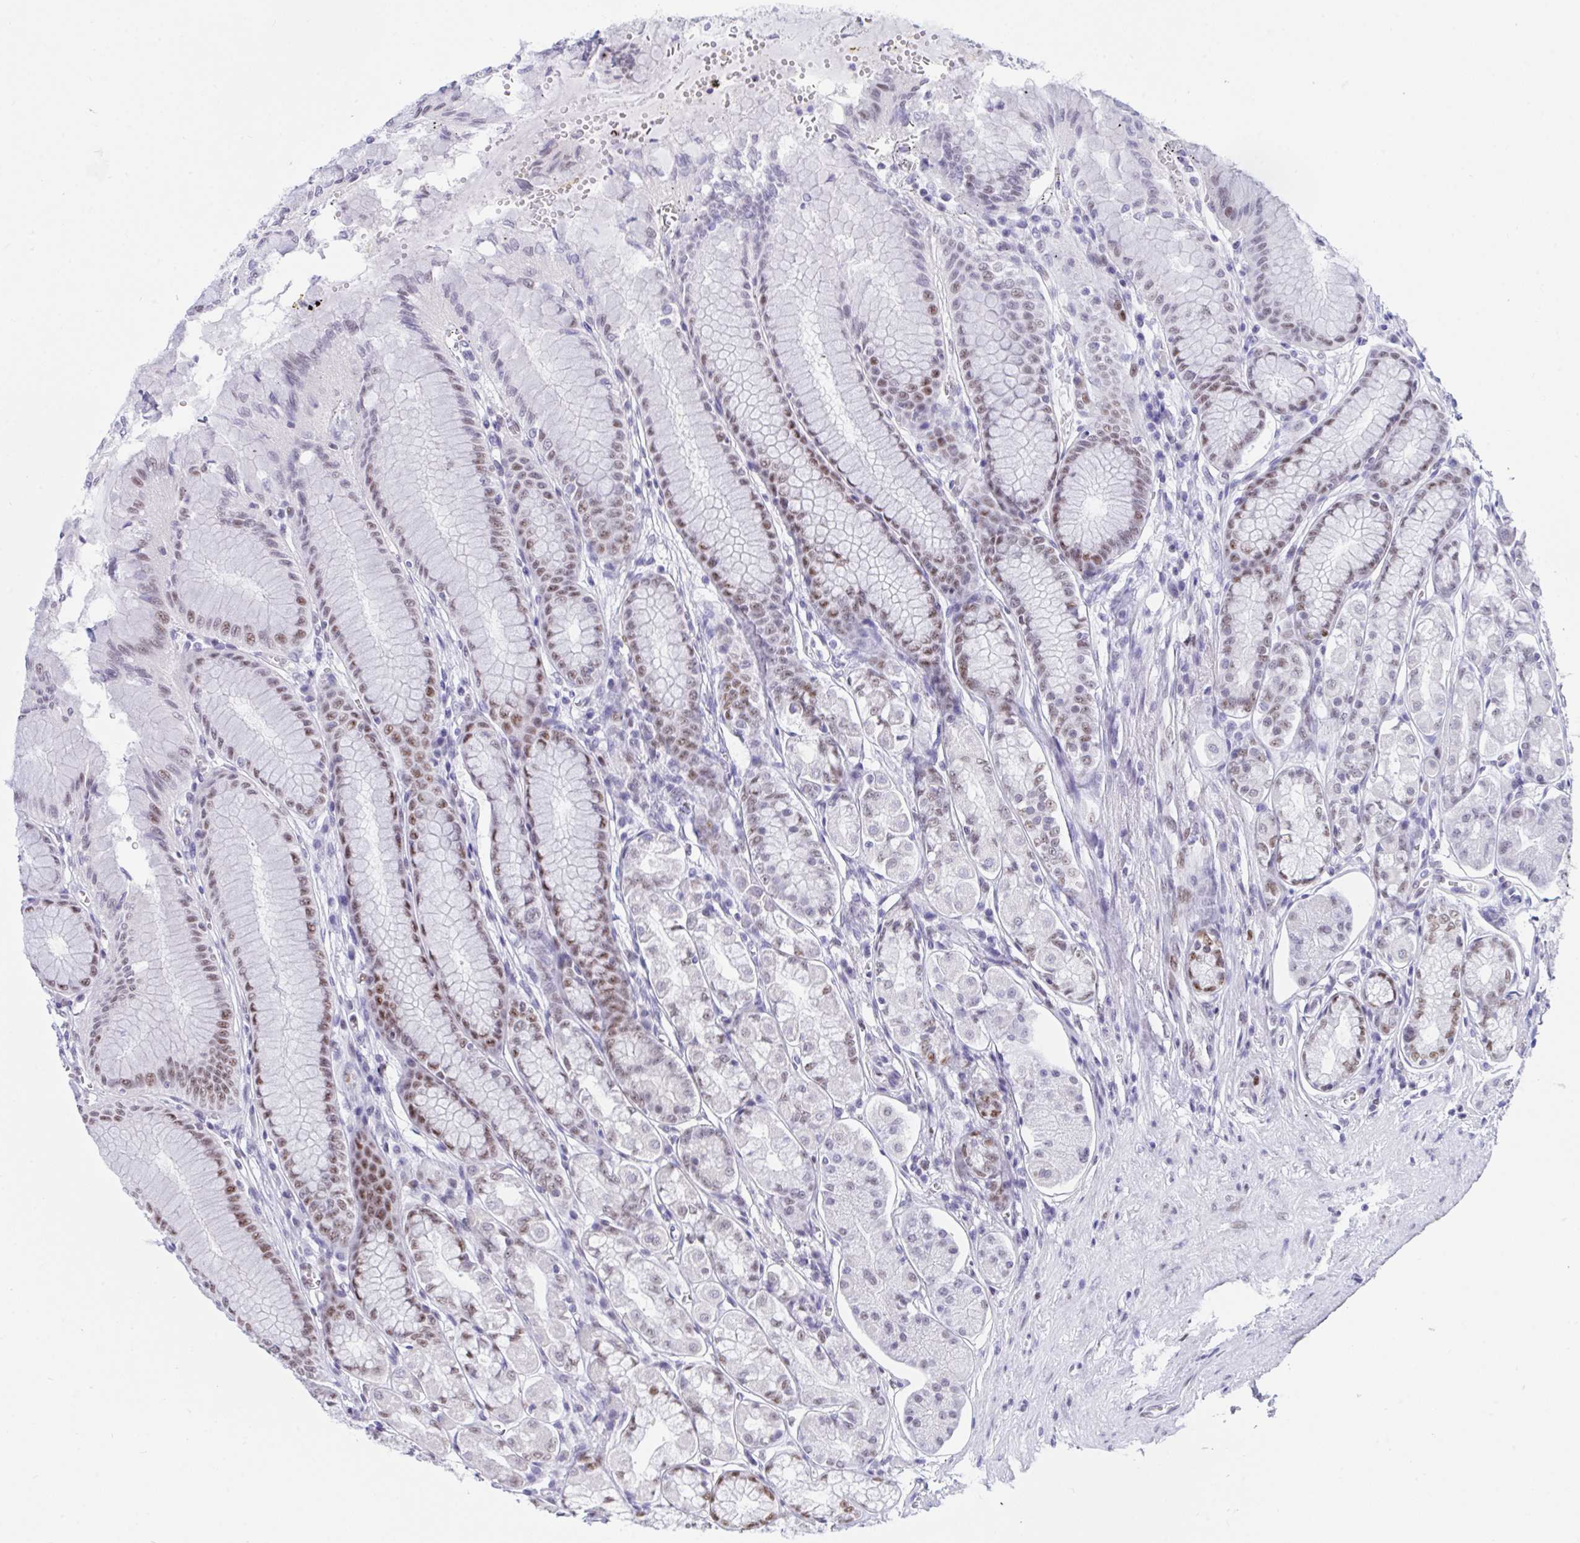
{"staining": {"intensity": "strong", "quantity": "25%-75%", "location": "nuclear"}, "tissue": "stomach", "cell_type": "Glandular cells", "image_type": "normal", "snomed": [{"axis": "morphology", "description": "Normal tissue, NOS"}, {"axis": "topography", "description": "Stomach"}, {"axis": "topography", "description": "Stomach, lower"}], "caption": "Protein positivity by IHC exhibits strong nuclear expression in about 25%-75% of glandular cells in normal stomach.", "gene": "IKZF2", "patient": {"sex": "male", "age": 76}}